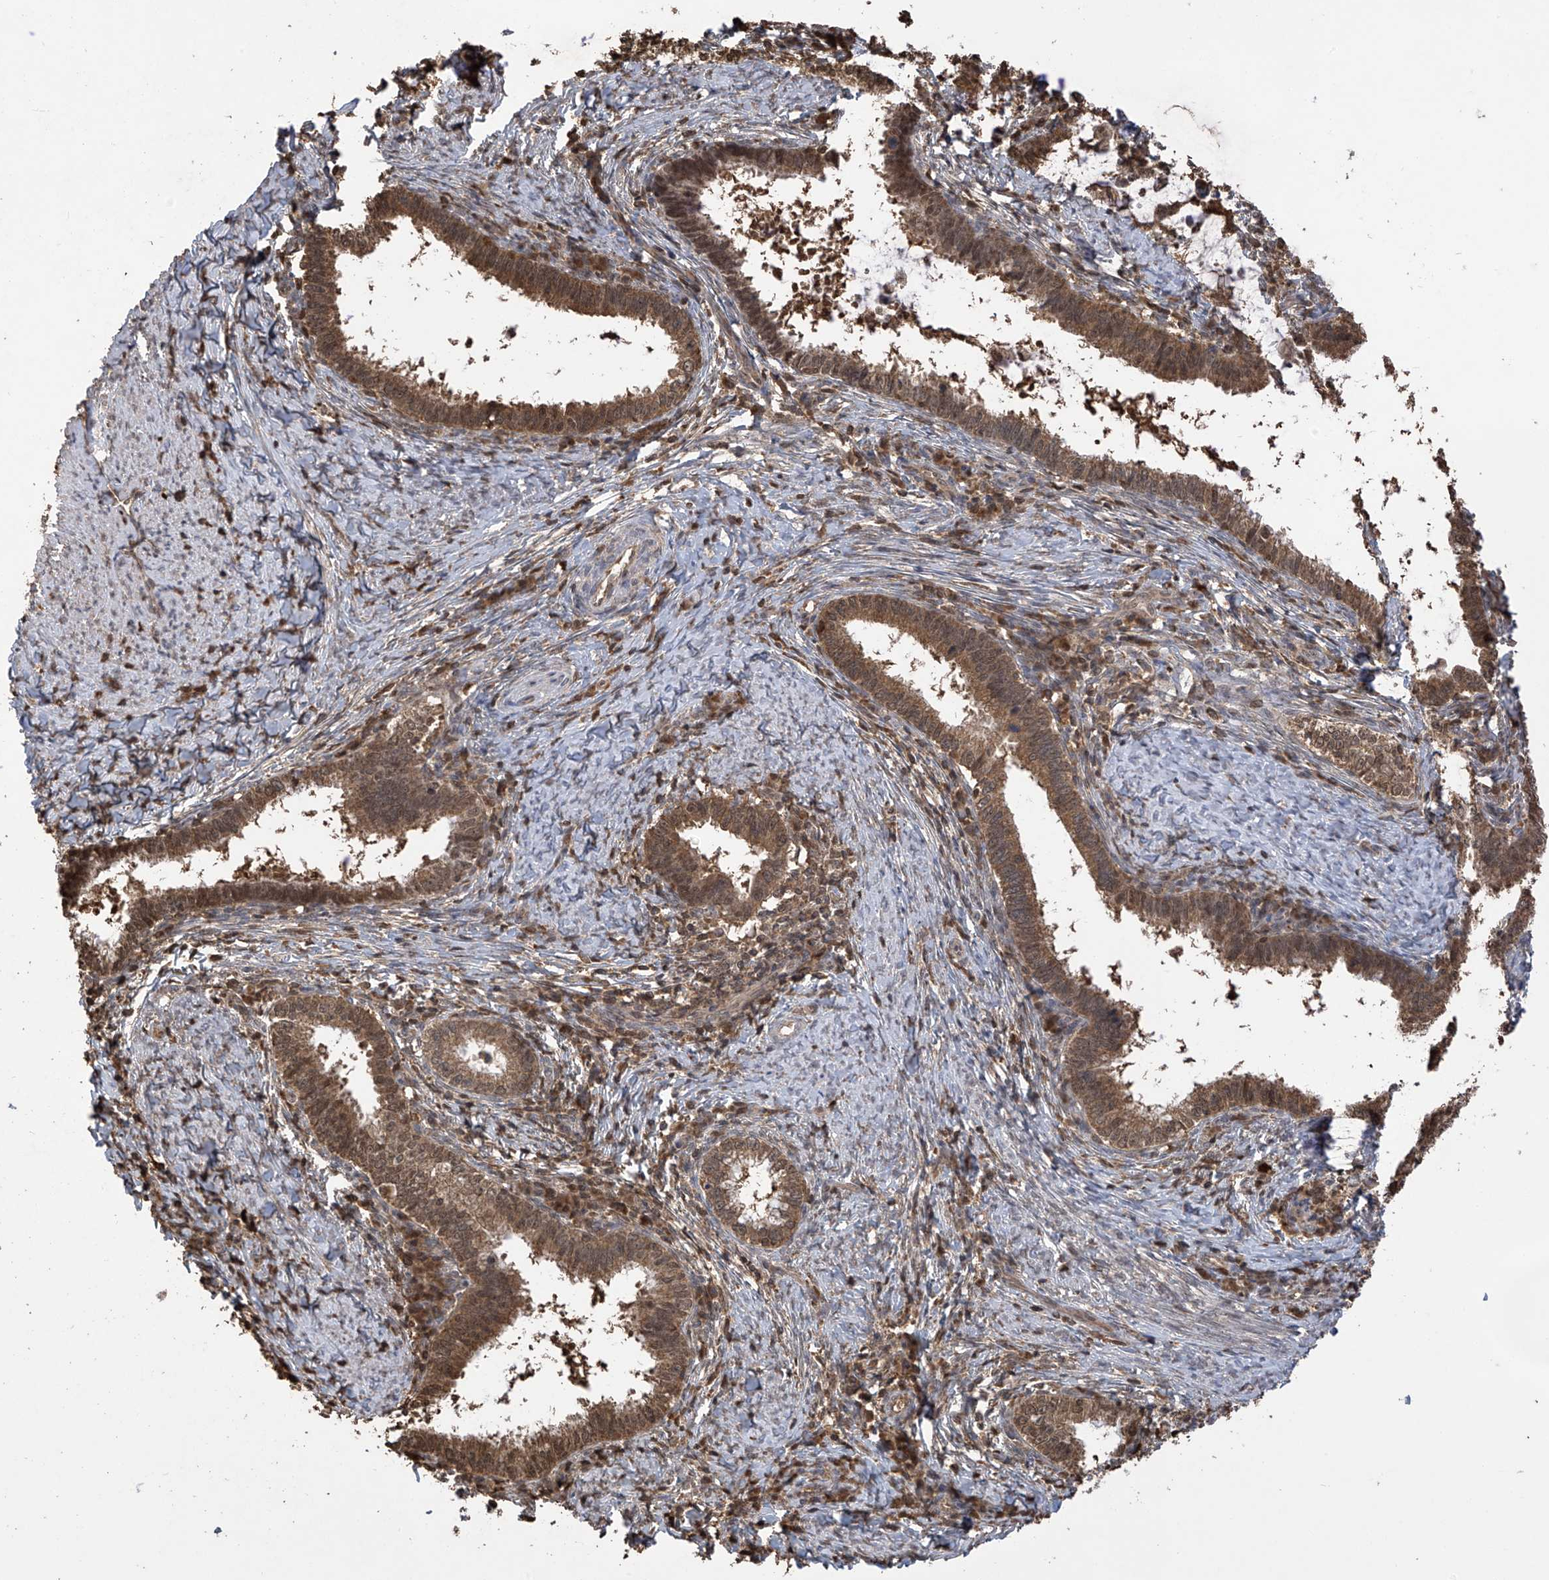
{"staining": {"intensity": "moderate", "quantity": ">75%", "location": "cytoplasmic/membranous,nuclear"}, "tissue": "cervical cancer", "cell_type": "Tumor cells", "image_type": "cancer", "snomed": [{"axis": "morphology", "description": "Adenocarcinoma, NOS"}, {"axis": "topography", "description": "Cervix"}], "caption": "Brown immunohistochemical staining in adenocarcinoma (cervical) displays moderate cytoplasmic/membranous and nuclear positivity in about >75% of tumor cells.", "gene": "PNPT1", "patient": {"sex": "female", "age": 36}}